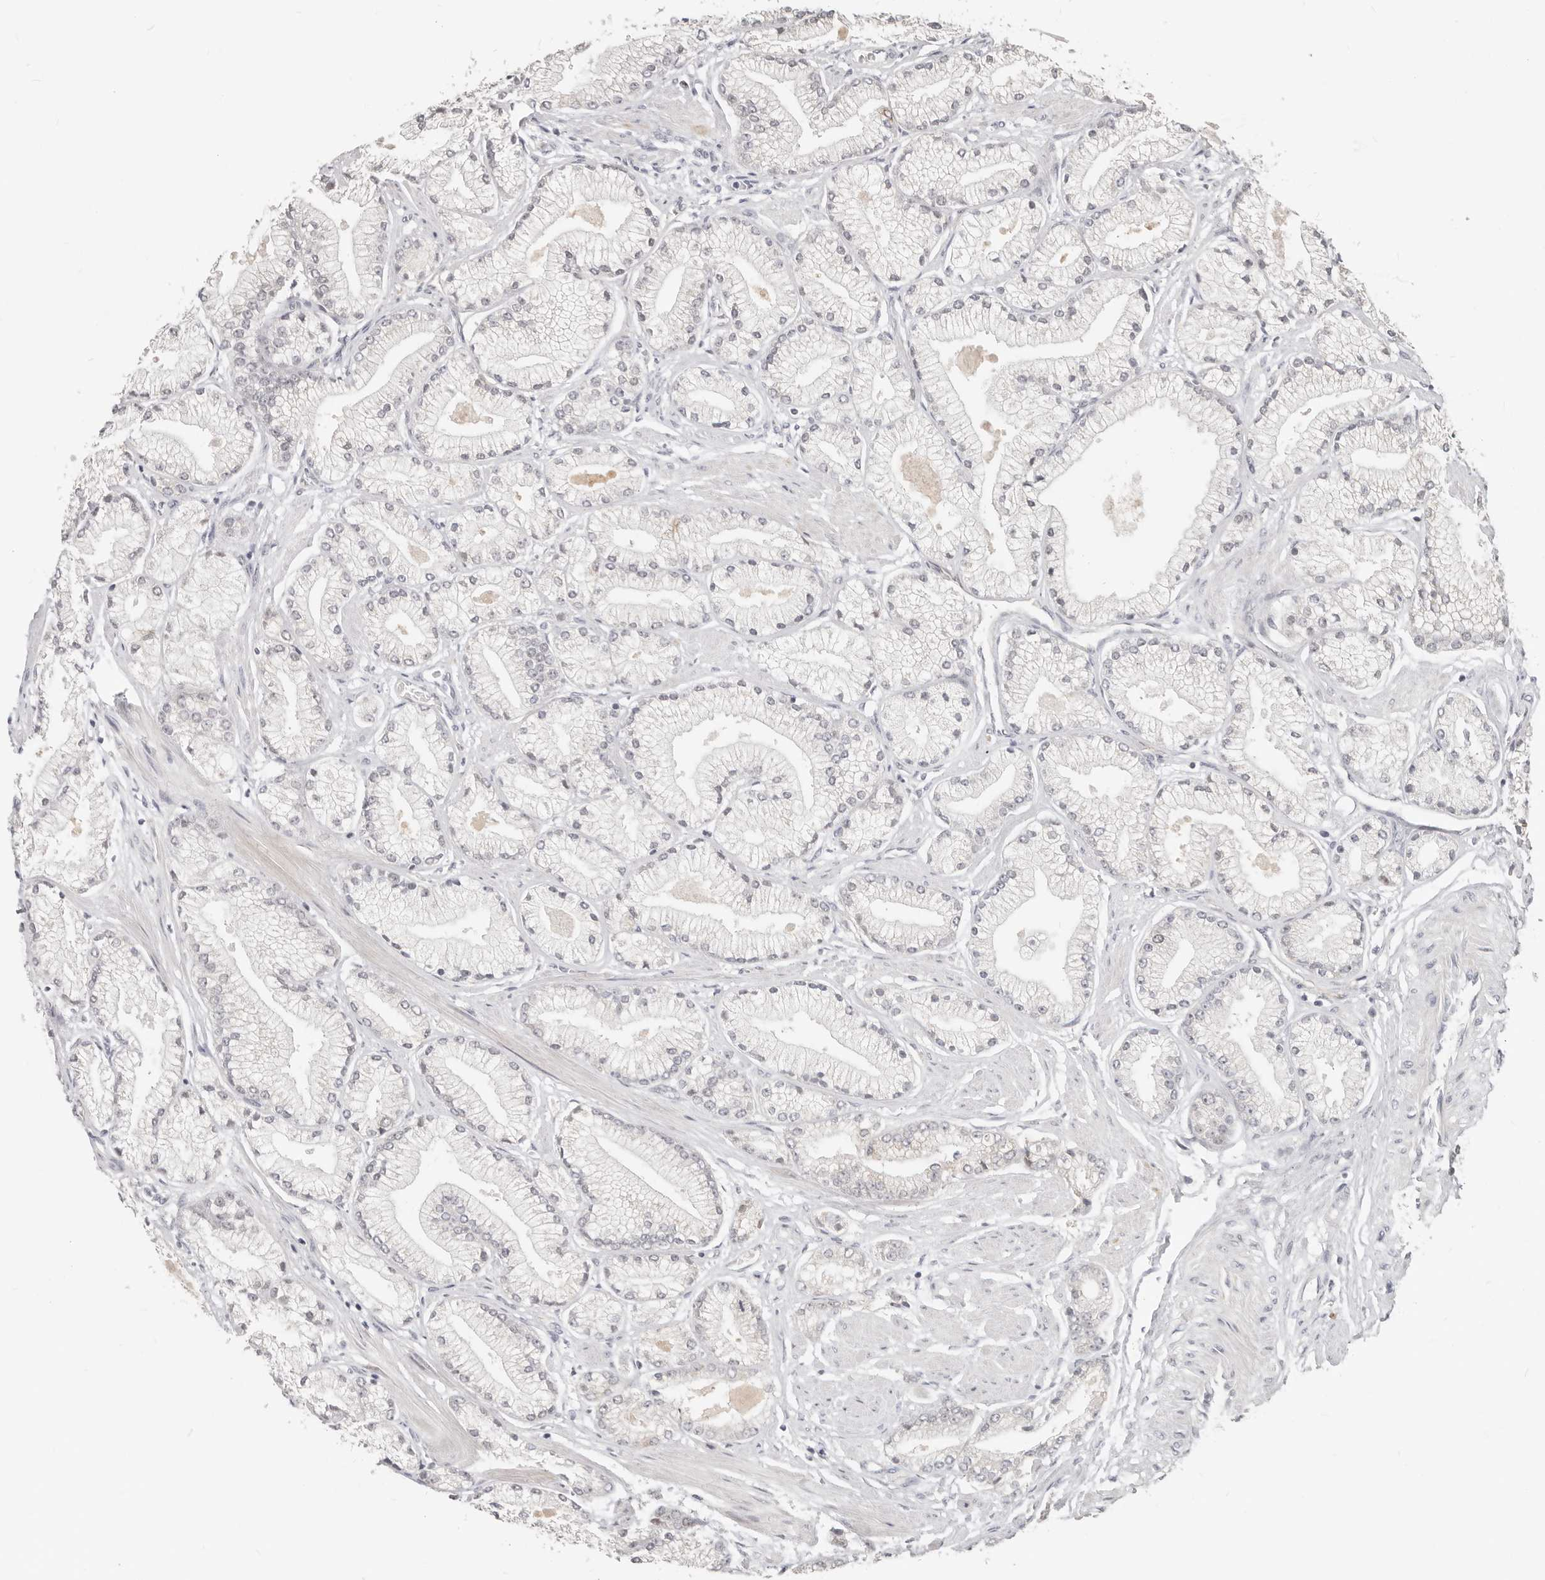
{"staining": {"intensity": "negative", "quantity": "none", "location": "none"}, "tissue": "prostate cancer", "cell_type": "Tumor cells", "image_type": "cancer", "snomed": [{"axis": "morphology", "description": "Adenocarcinoma, High grade"}, {"axis": "topography", "description": "Prostate"}], "caption": "High power microscopy photomicrograph of an IHC image of prostate high-grade adenocarcinoma, revealing no significant positivity in tumor cells. (DAB immunohistochemistry (IHC) visualized using brightfield microscopy, high magnification).", "gene": "RFC2", "patient": {"sex": "male", "age": 50}}